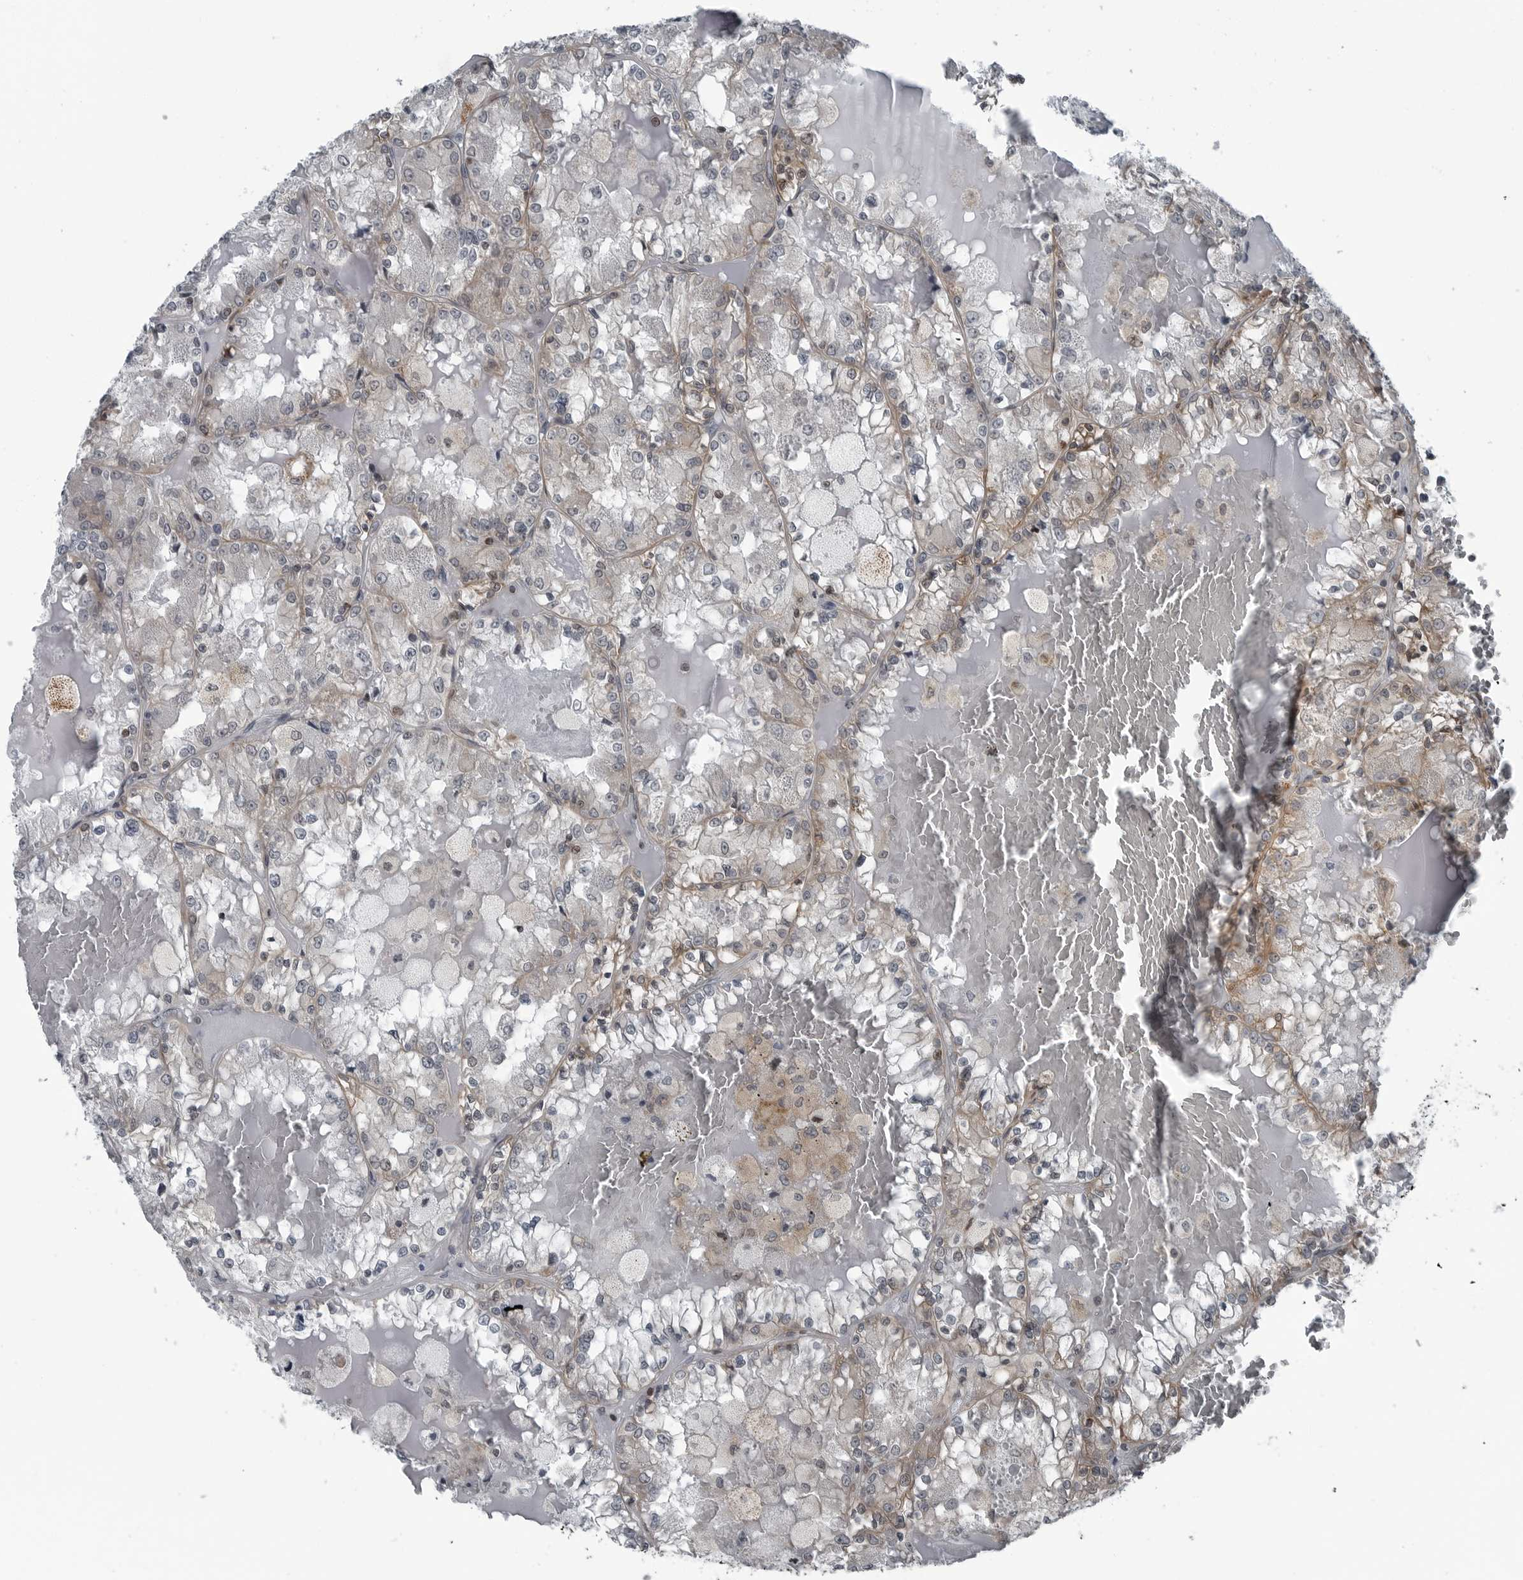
{"staining": {"intensity": "weak", "quantity": "<25%", "location": "cytoplasmic/membranous"}, "tissue": "renal cancer", "cell_type": "Tumor cells", "image_type": "cancer", "snomed": [{"axis": "morphology", "description": "Adenocarcinoma, NOS"}, {"axis": "topography", "description": "Kidney"}], "caption": "IHC image of renal cancer stained for a protein (brown), which shows no positivity in tumor cells.", "gene": "GAK", "patient": {"sex": "female", "age": 56}}